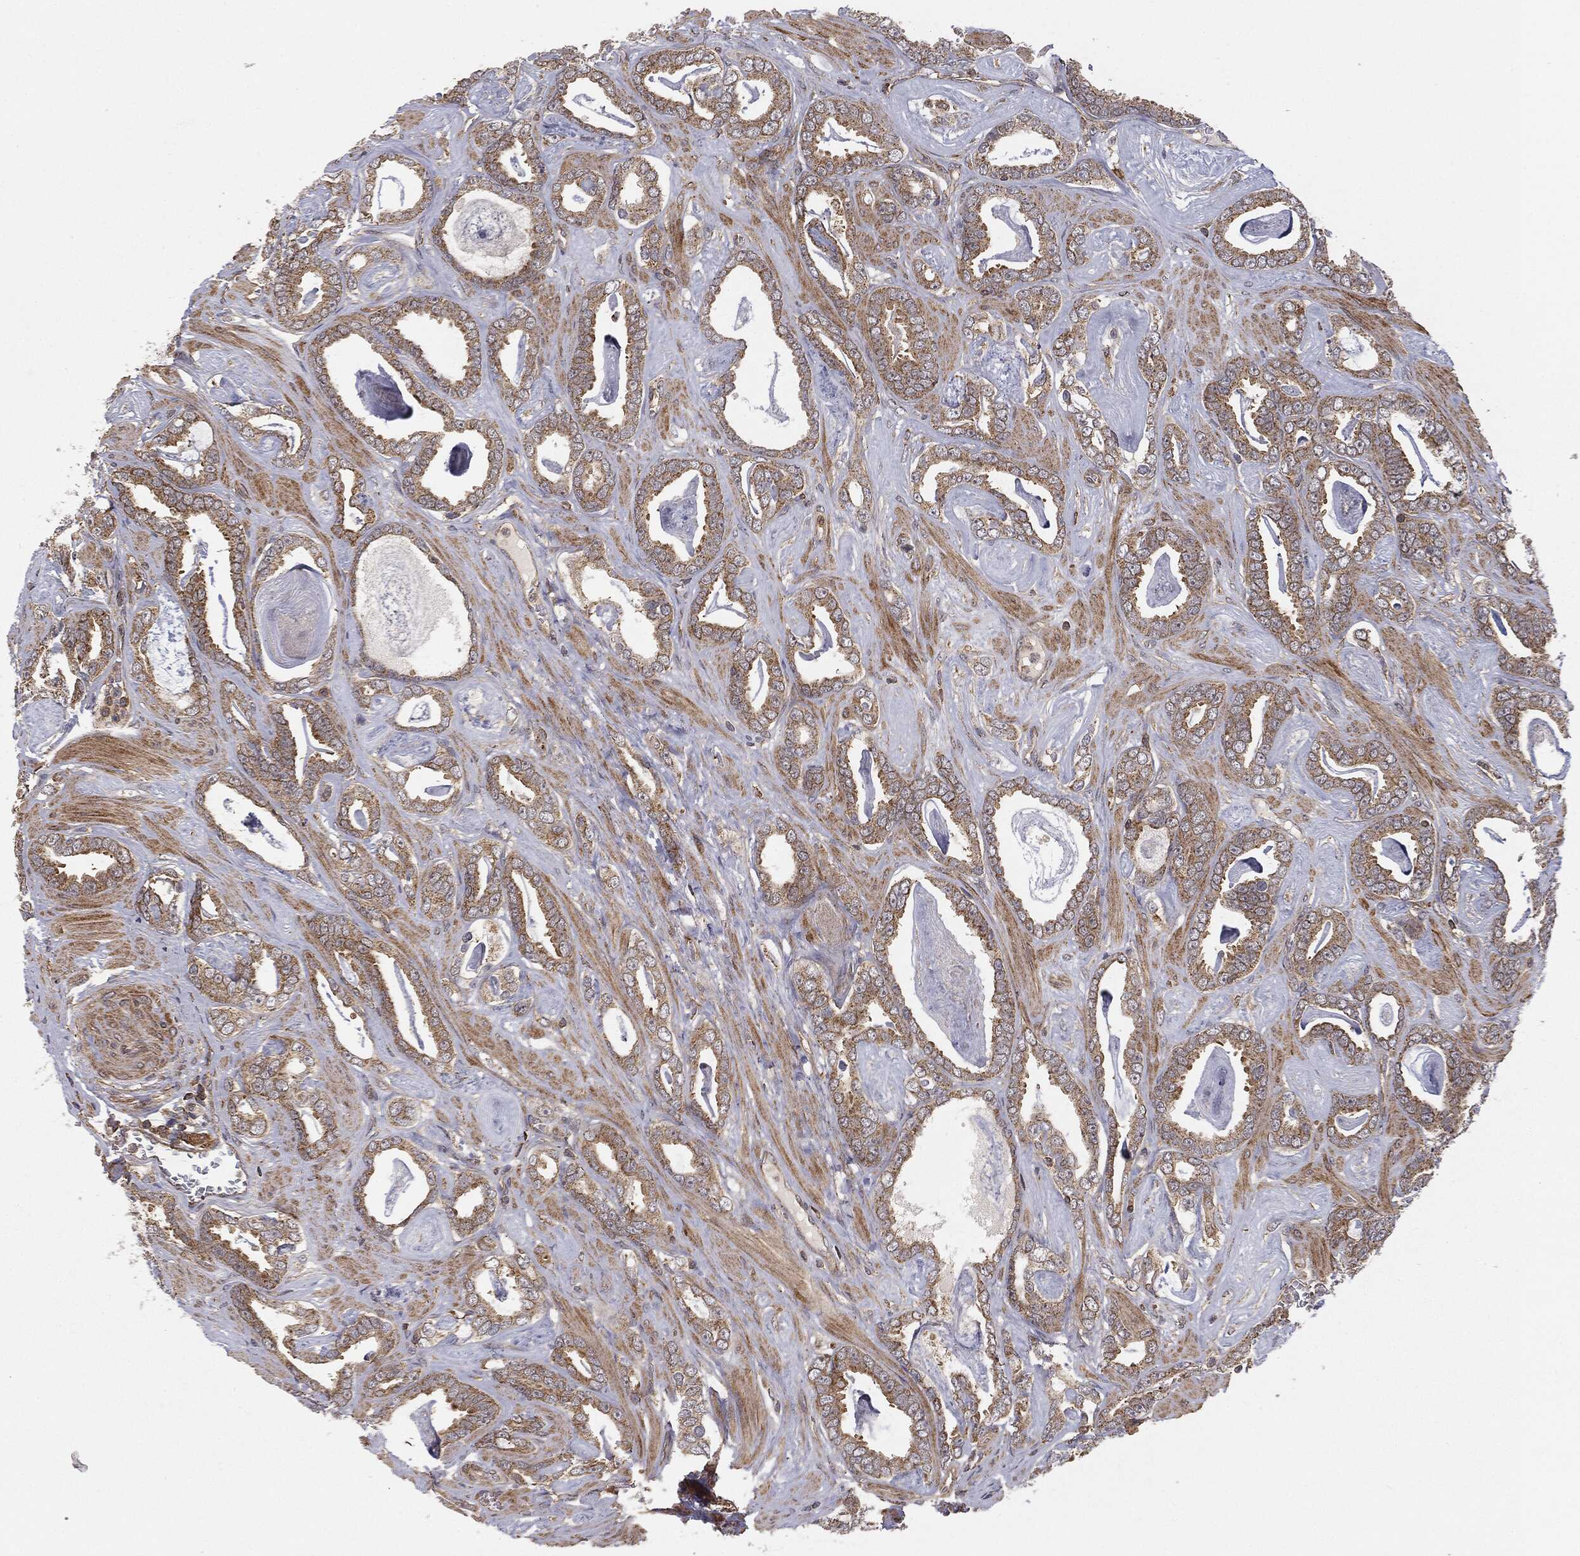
{"staining": {"intensity": "moderate", "quantity": ">75%", "location": "cytoplasmic/membranous"}, "tissue": "prostate cancer", "cell_type": "Tumor cells", "image_type": "cancer", "snomed": [{"axis": "morphology", "description": "Adenocarcinoma, High grade"}, {"axis": "topography", "description": "Prostate"}], "caption": "Immunohistochemical staining of prostate cancer shows medium levels of moderate cytoplasmic/membranous protein staining in approximately >75% of tumor cells.", "gene": "MTOR", "patient": {"sex": "male", "age": 63}}